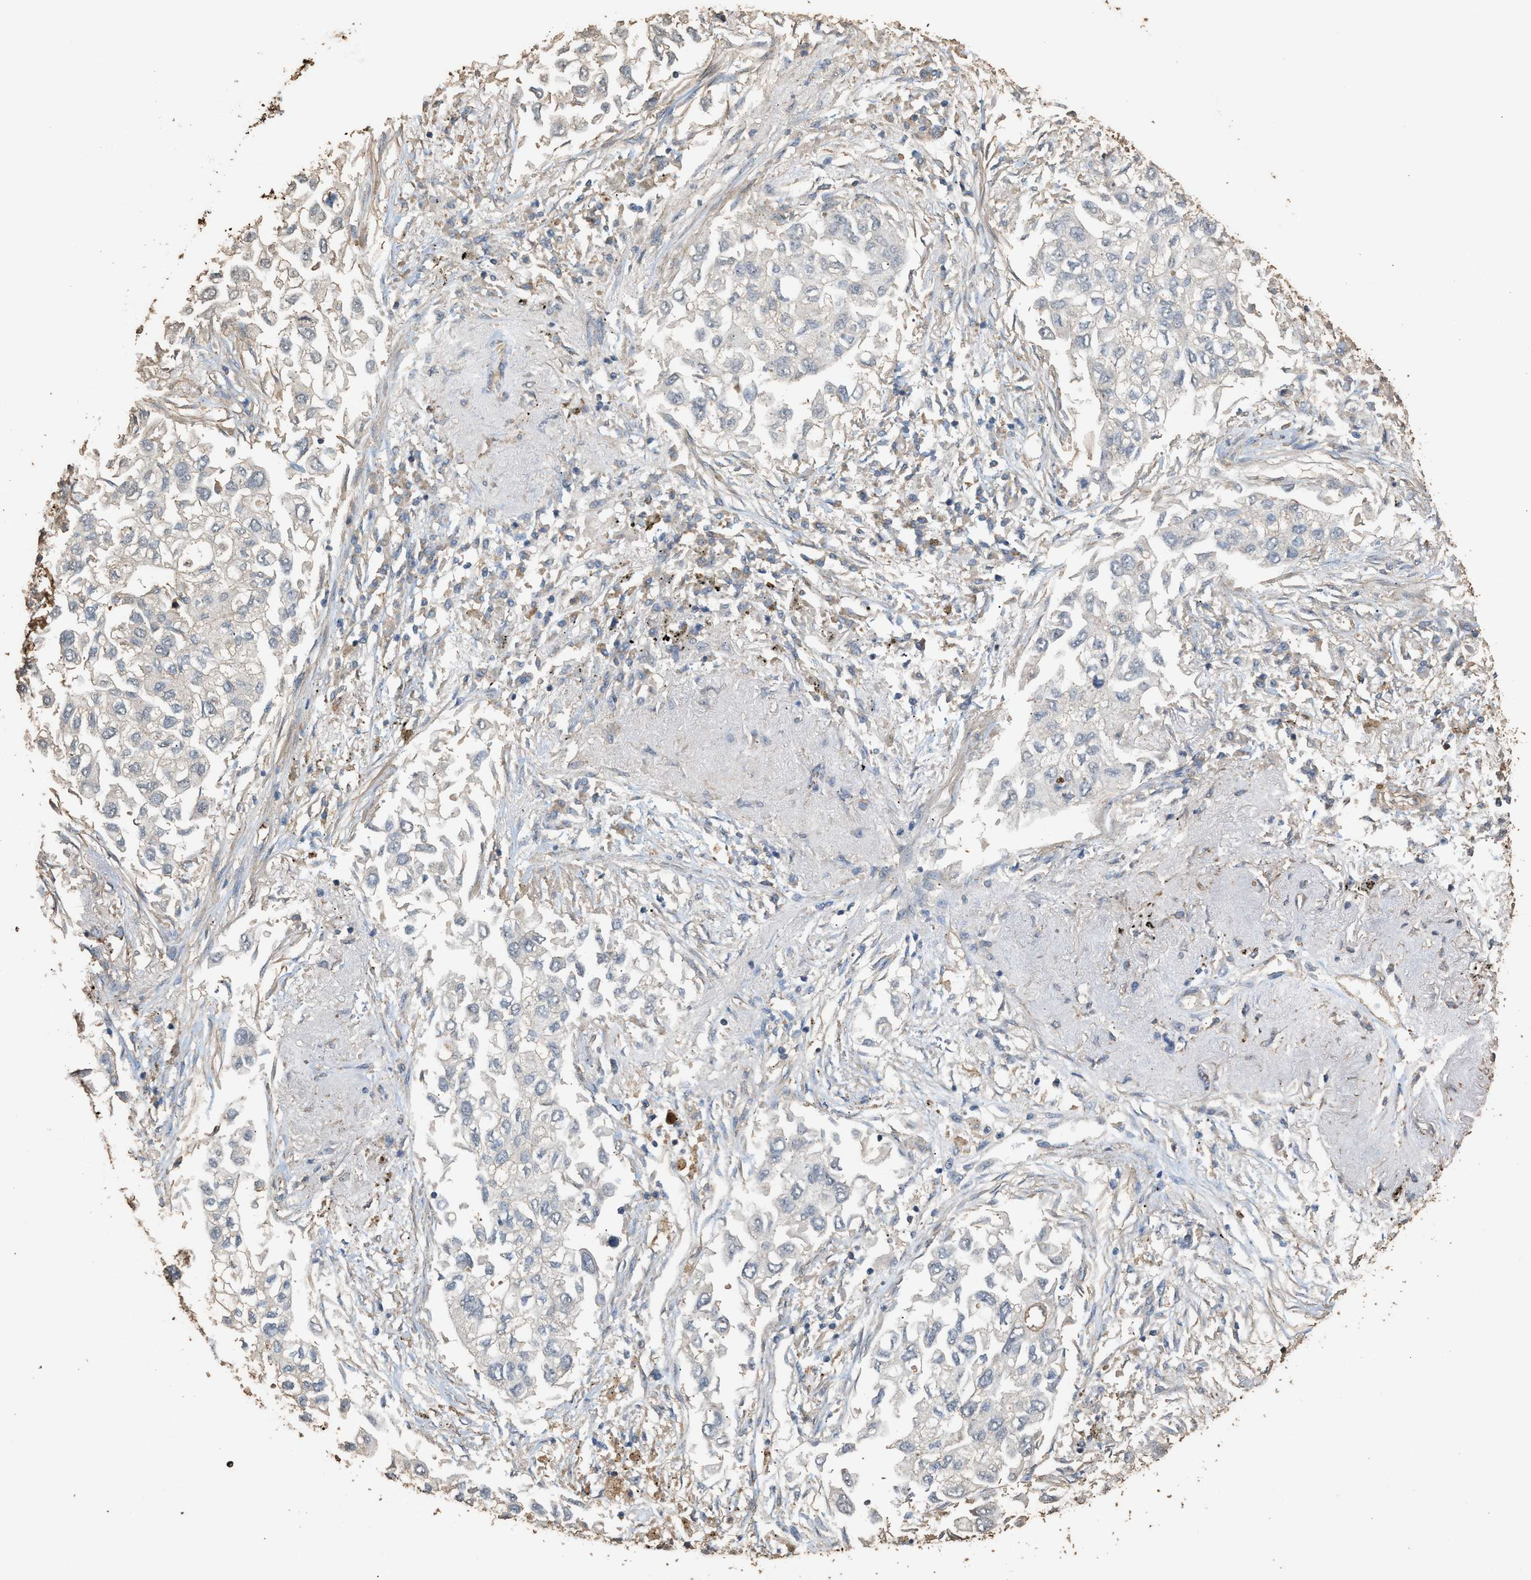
{"staining": {"intensity": "negative", "quantity": "none", "location": "none"}, "tissue": "lung cancer", "cell_type": "Tumor cells", "image_type": "cancer", "snomed": [{"axis": "morphology", "description": "Inflammation, NOS"}, {"axis": "morphology", "description": "Adenocarcinoma, NOS"}, {"axis": "topography", "description": "Lung"}], "caption": "Immunohistochemistry of human lung cancer (adenocarcinoma) shows no expression in tumor cells.", "gene": "DCAF7", "patient": {"sex": "male", "age": 63}}